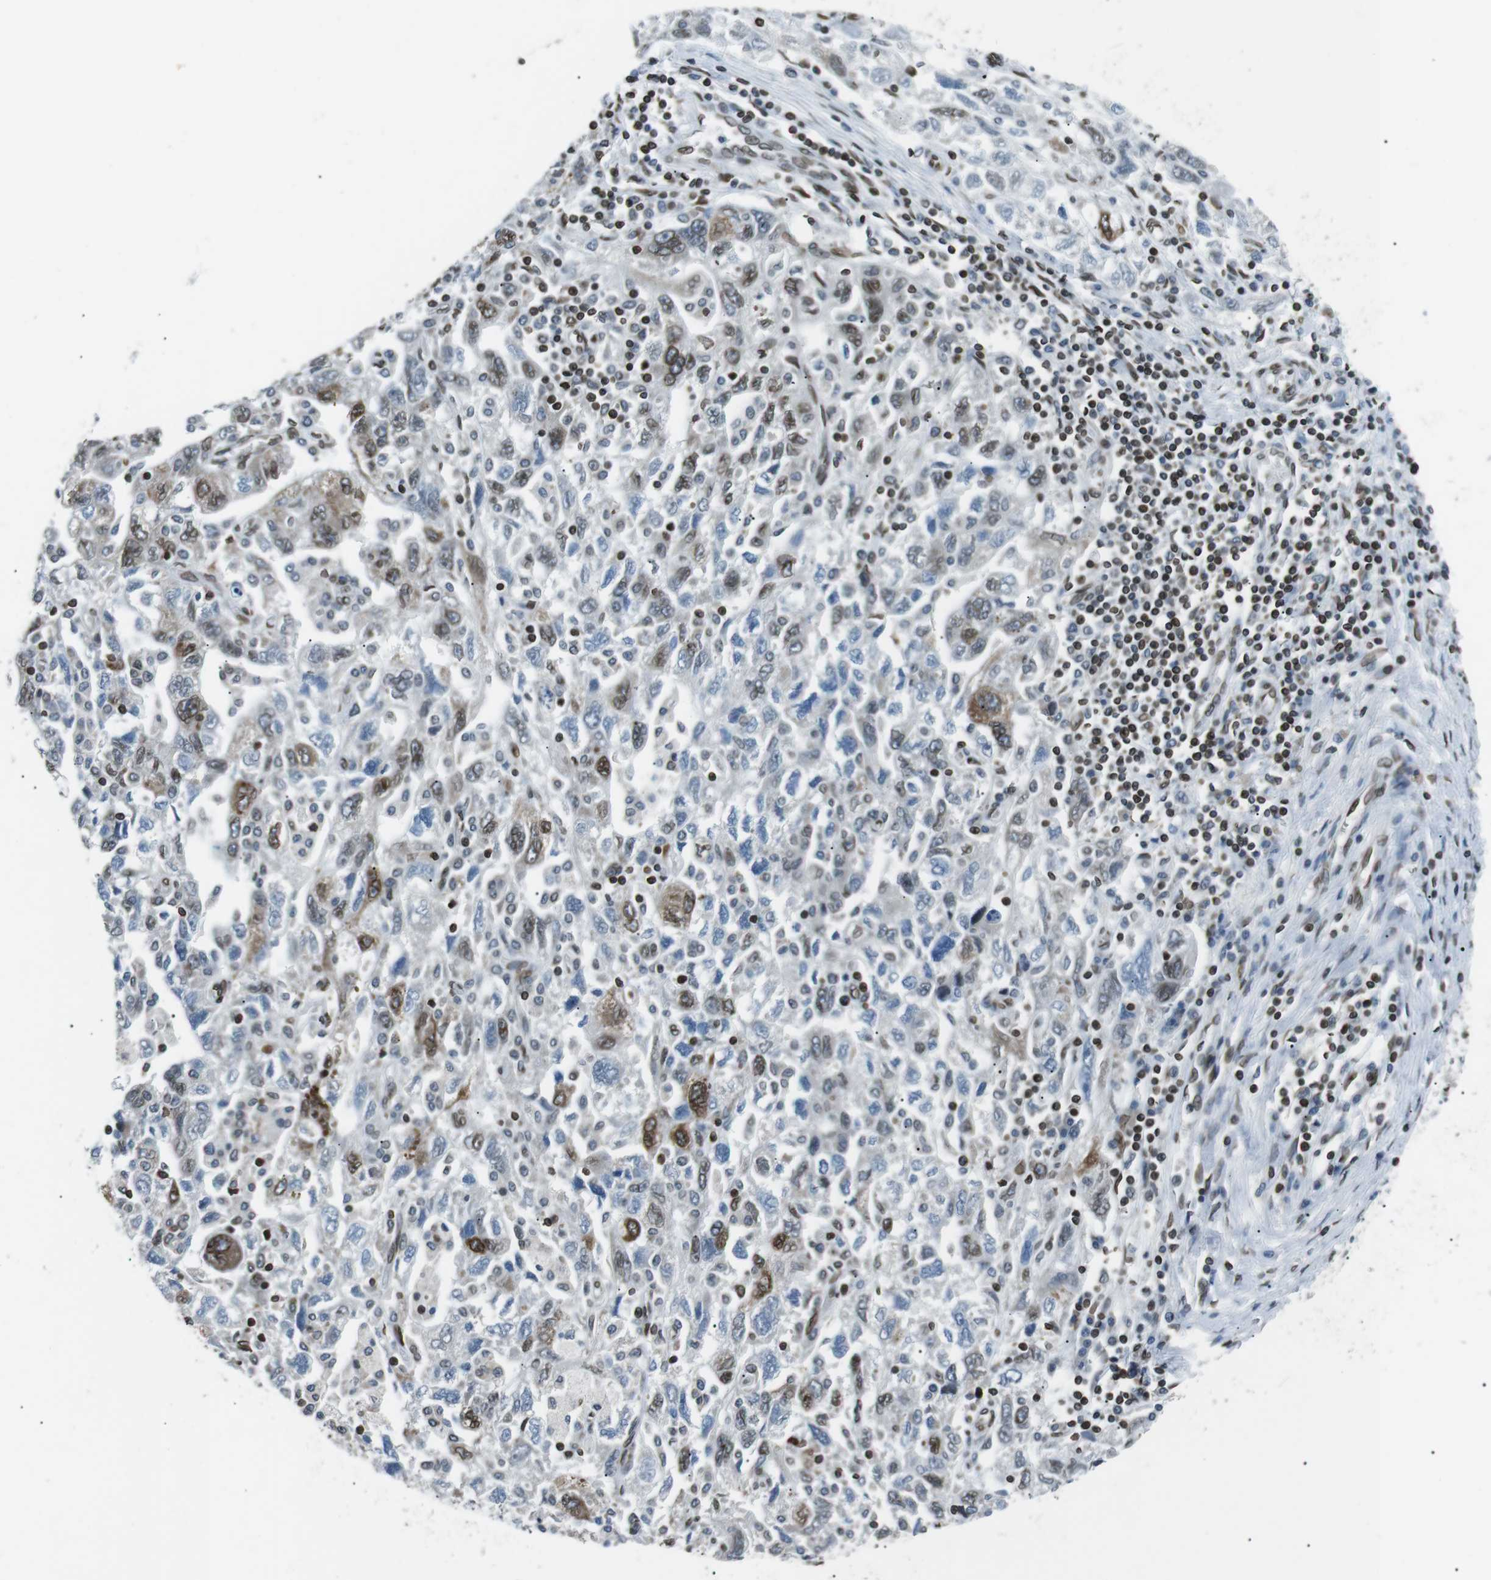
{"staining": {"intensity": "moderate", "quantity": "25%-75%", "location": "nuclear"}, "tissue": "ovarian cancer", "cell_type": "Tumor cells", "image_type": "cancer", "snomed": [{"axis": "morphology", "description": "Carcinoma, NOS"}, {"axis": "morphology", "description": "Cystadenocarcinoma, serous, NOS"}, {"axis": "topography", "description": "Ovary"}], "caption": "This micrograph demonstrates serous cystadenocarcinoma (ovarian) stained with immunohistochemistry to label a protein in brown. The nuclear of tumor cells show moderate positivity for the protein. Nuclei are counter-stained blue.", "gene": "TMX4", "patient": {"sex": "female", "age": 69}}